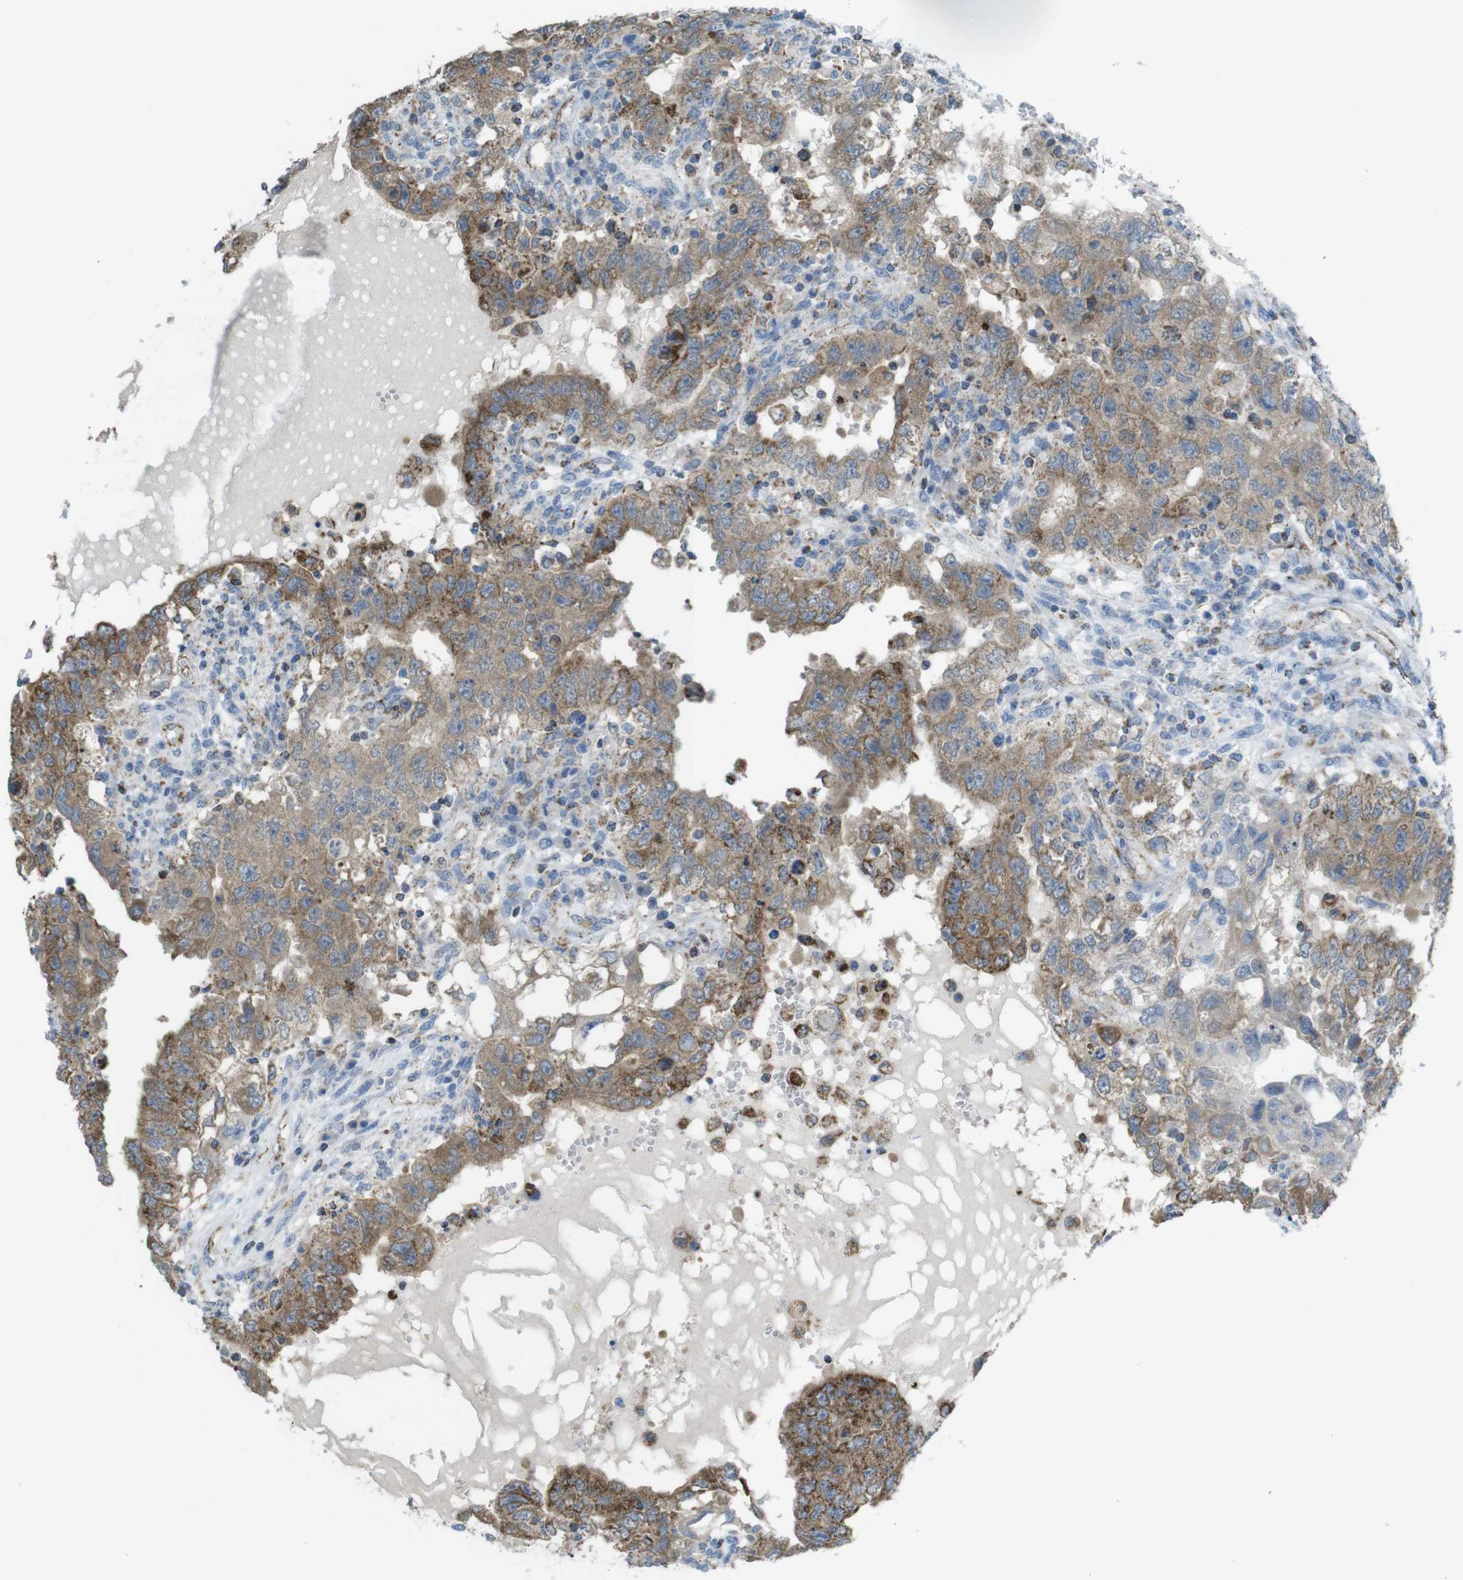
{"staining": {"intensity": "moderate", "quantity": ">75%", "location": "cytoplasmic/membranous"}, "tissue": "testis cancer", "cell_type": "Tumor cells", "image_type": "cancer", "snomed": [{"axis": "morphology", "description": "Carcinoma, Embryonal, NOS"}, {"axis": "topography", "description": "Testis"}], "caption": "Tumor cells exhibit medium levels of moderate cytoplasmic/membranous staining in approximately >75% of cells in human testis cancer.", "gene": "GRIK2", "patient": {"sex": "male", "age": 26}}